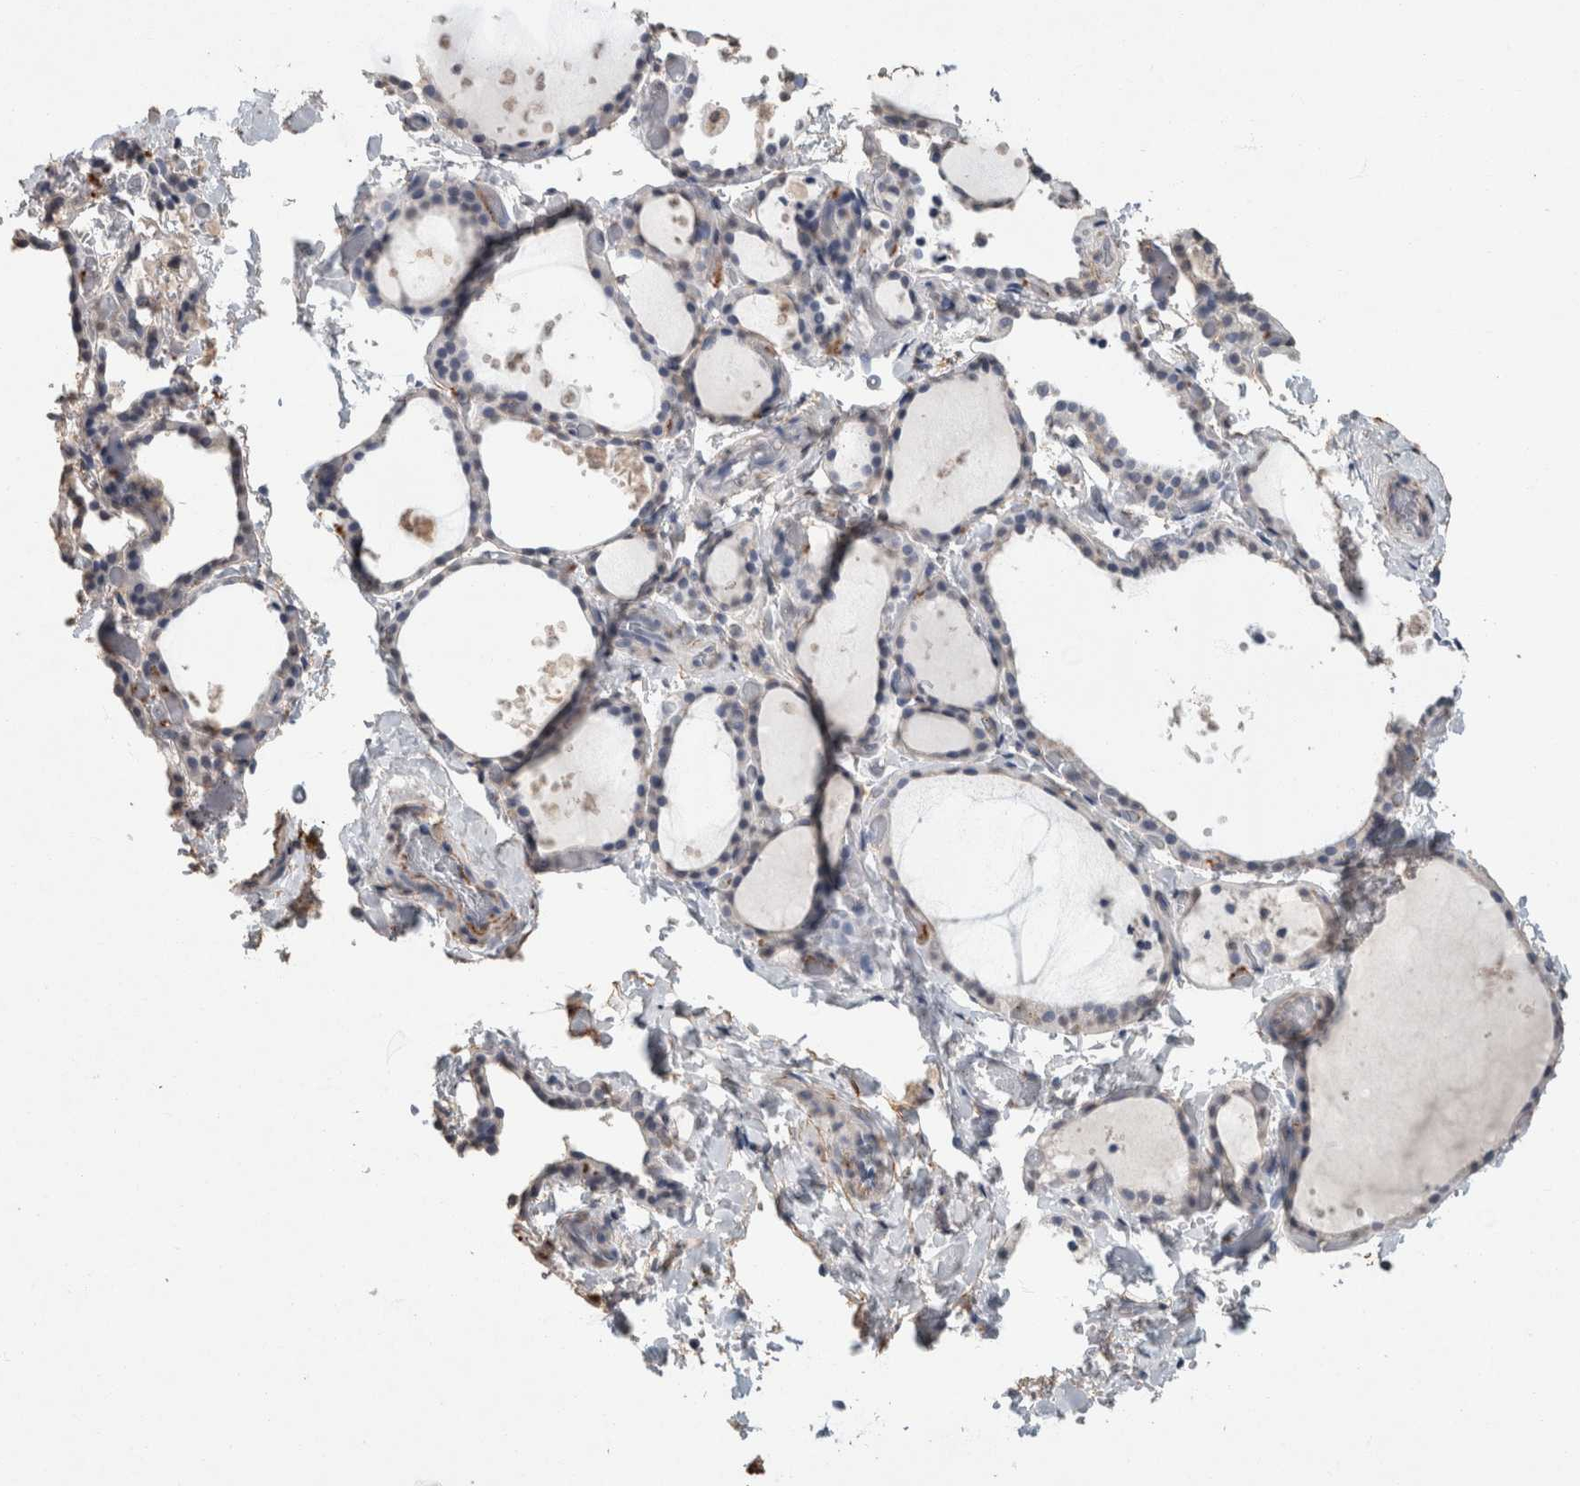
{"staining": {"intensity": "negative", "quantity": "none", "location": "none"}, "tissue": "thyroid gland", "cell_type": "Glandular cells", "image_type": "normal", "snomed": [{"axis": "morphology", "description": "Normal tissue, NOS"}, {"axis": "topography", "description": "Thyroid gland"}], "caption": "This is an immunohistochemistry histopathology image of unremarkable human thyroid gland. There is no positivity in glandular cells.", "gene": "LTBP1", "patient": {"sex": "female", "age": 44}}